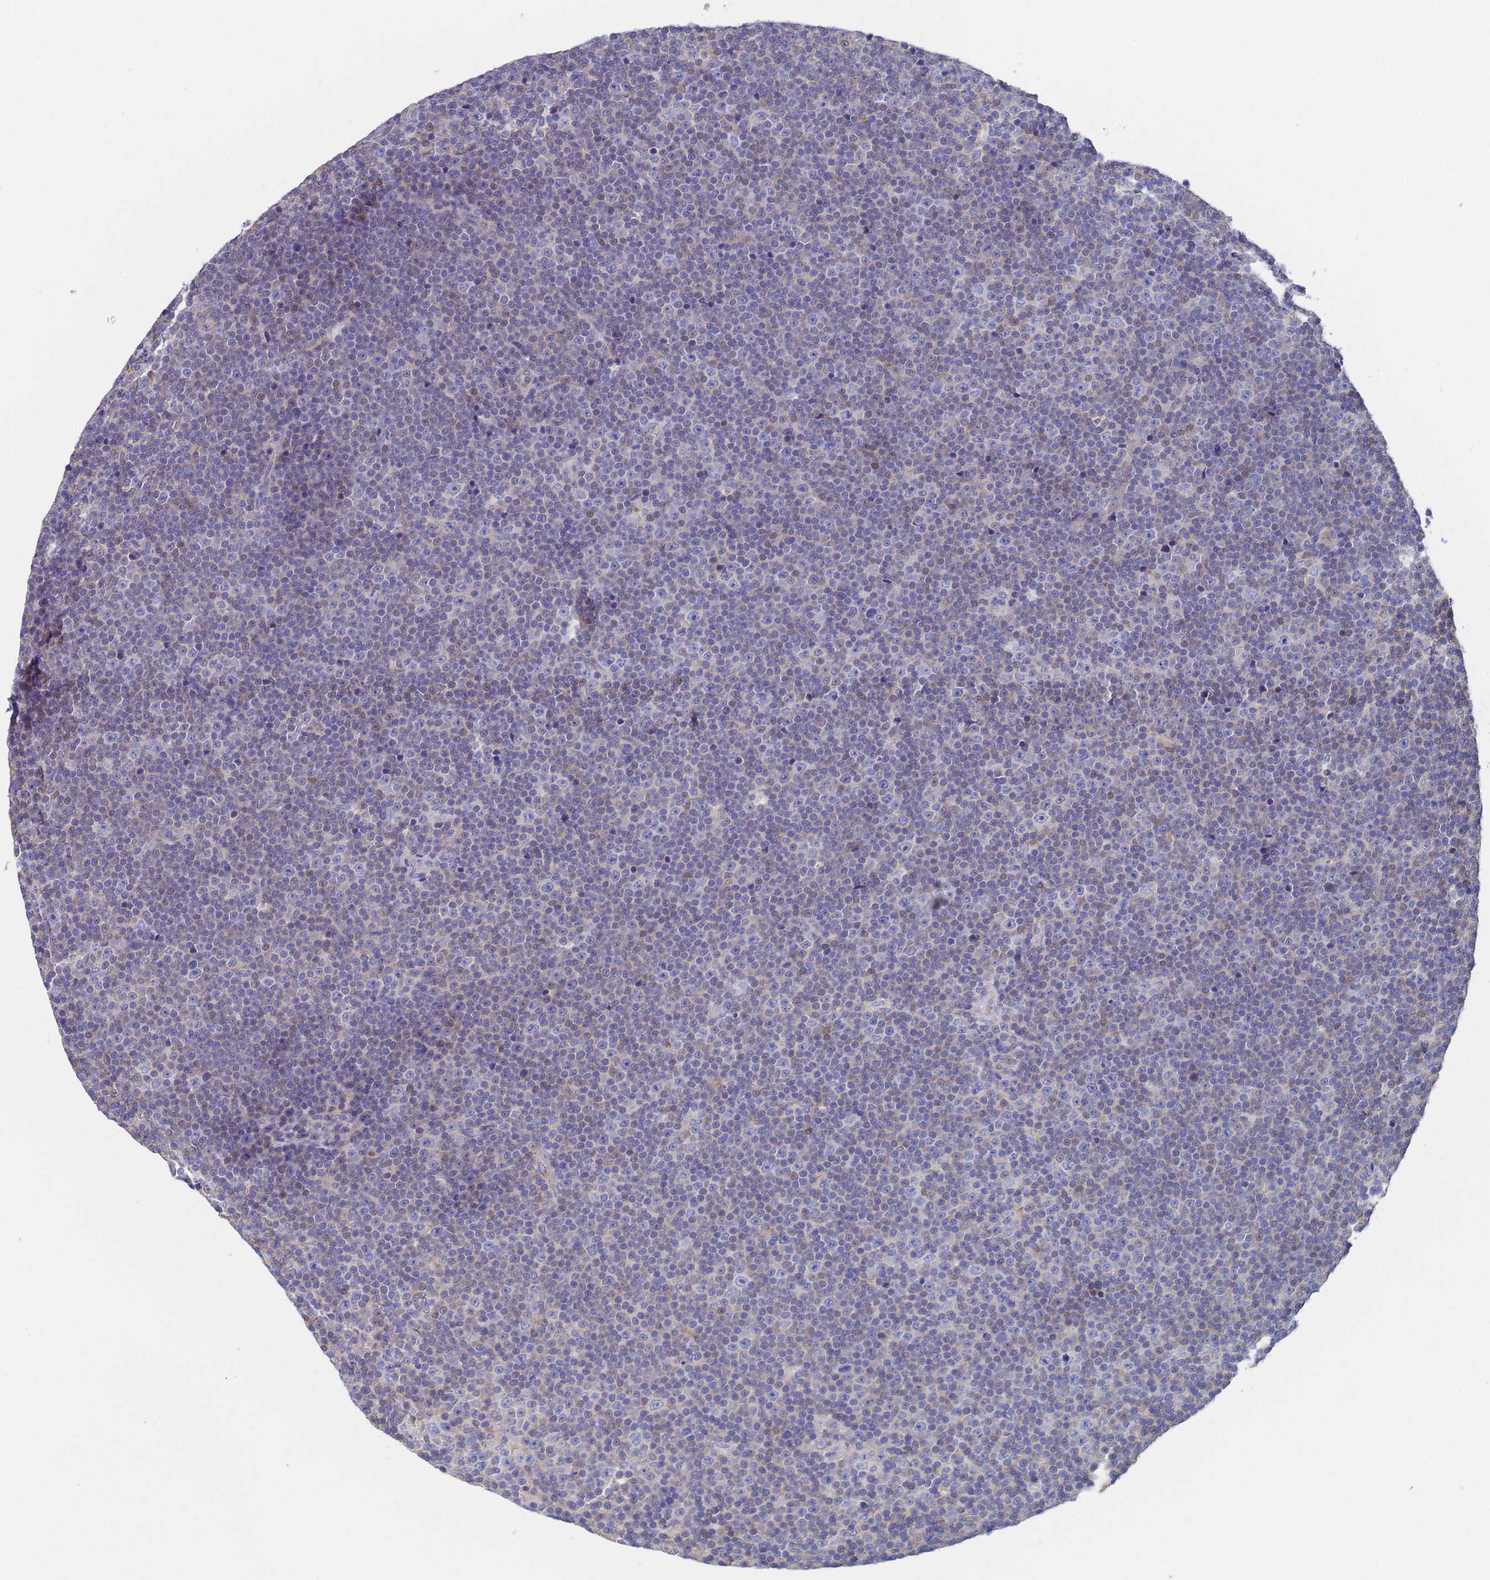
{"staining": {"intensity": "negative", "quantity": "none", "location": "none"}, "tissue": "lymphoma", "cell_type": "Tumor cells", "image_type": "cancer", "snomed": [{"axis": "morphology", "description": "Malignant lymphoma, non-Hodgkin's type, Low grade"}, {"axis": "topography", "description": "Lymph node"}], "caption": "The immunohistochemistry photomicrograph has no significant expression in tumor cells of lymphoma tissue.", "gene": "GCHFR", "patient": {"sex": "female", "age": 67}}